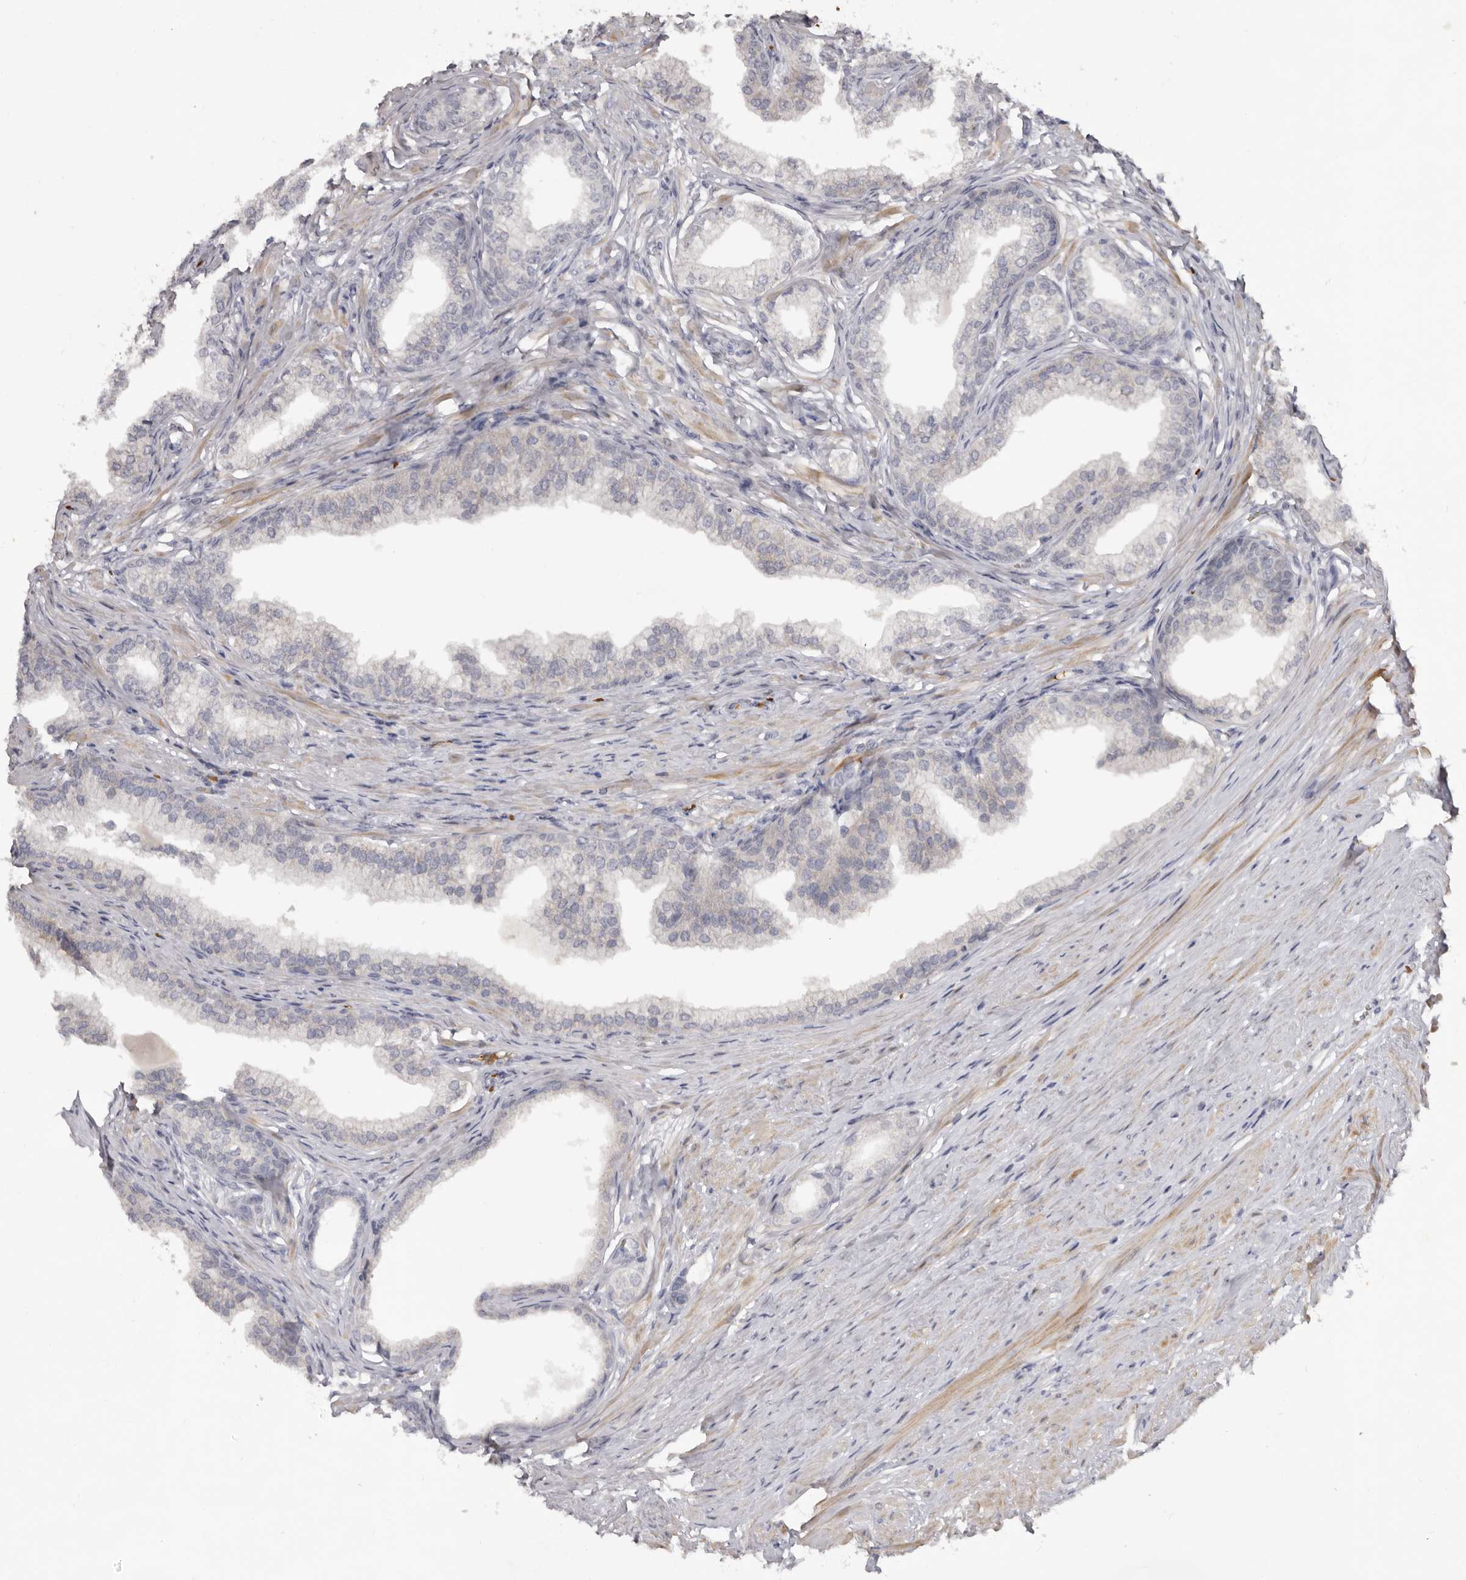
{"staining": {"intensity": "negative", "quantity": "none", "location": "none"}, "tissue": "prostate", "cell_type": "Glandular cells", "image_type": "normal", "snomed": [{"axis": "morphology", "description": "Normal tissue, NOS"}, {"axis": "morphology", "description": "Urothelial carcinoma, Low grade"}, {"axis": "topography", "description": "Urinary bladder"}, {"axis": "topography", "description": "Prostate"}], "caption": "Immunohistochemistry (IHC) micrograph of benign prostate: prostate stained with DAB (3,3'-diaminobenzidine) reveals no significant protein staining in glandular cells.", "gene": "TNR", "patient": {"sex": "male", "age": 60}}